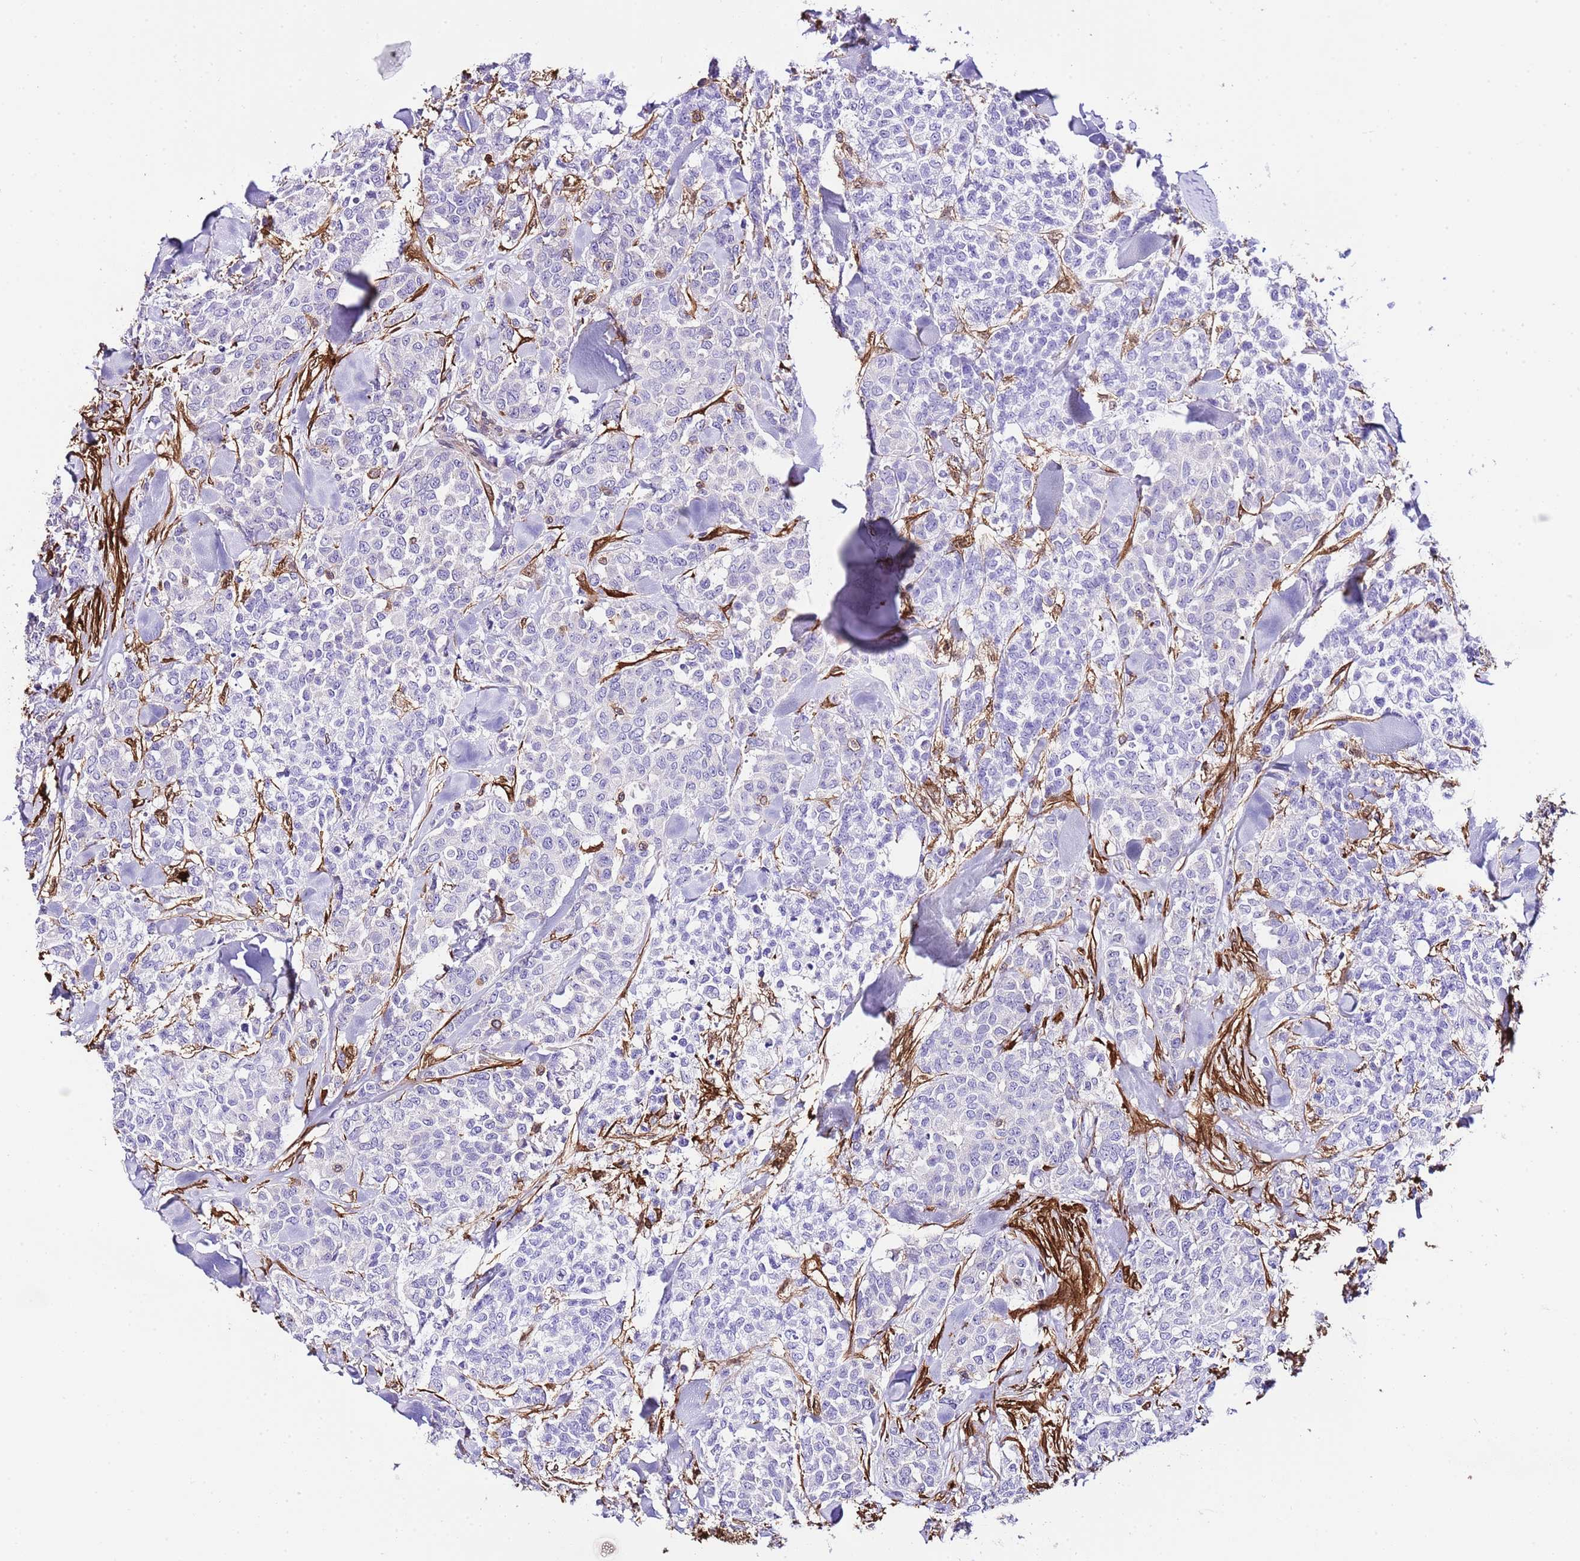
{"staining": {"intensity": "negative", "quantity": "none", "location": "none"}, "tissue": "breast cancer", "cell_type": "Tumor cells", "image_type": "cancer", "snomed": [{"axis": "morphology", "description": "Lobular carcinoma"}, {"axis": "topography", "description": "Breast"}], "caption": "This micrograph is of breast cancer stained with immunohistochemistry to label a protein in brown with the nuclei are counter-stained blue. There is no expression in tumor cells.", "gene": "CNN2", "patient": {"sex": "female", "age": 91}}